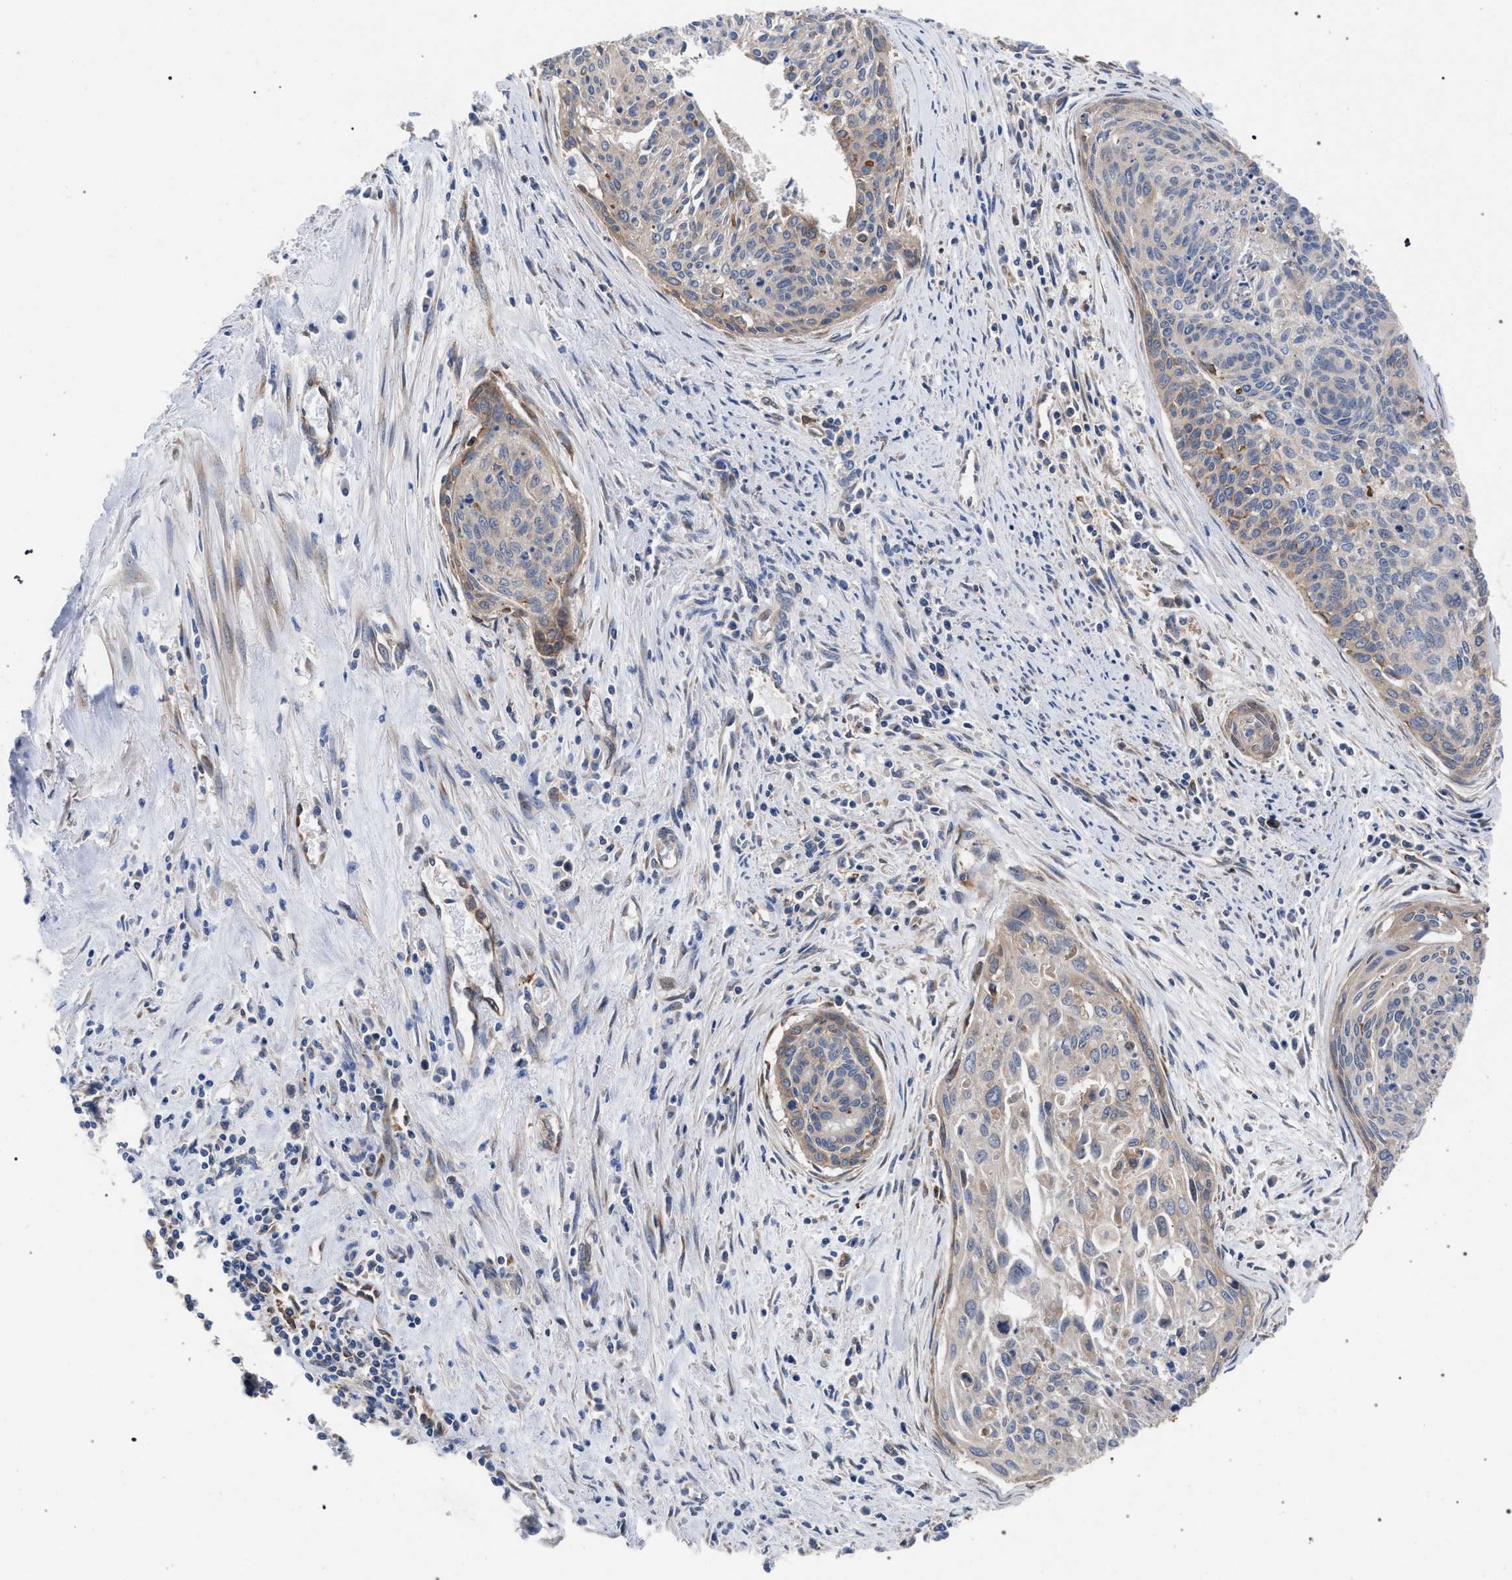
{"staining": {"intensity": "weak", "quantity": "25%-75%", "location": "cytoplasmic/membranous"}, "tissue": "cervical cancer", "cell_type": "Tumor cells", "image_type": "cancer", "snomed": [{"axis": "morphology", "description": "Squamous cell carcinoma, NOS"}, {"axis": "topography", "description": "Cervix"}], "caption": "A photomicrograph showing weak cytoplasmic/membranous staining in about 25%-75% of tumor cells in cervical cancer, as visualized by brown immunohistochemical staining.", "gene": "CDR2L", "patient": {"sex": "female", "age": 55}}